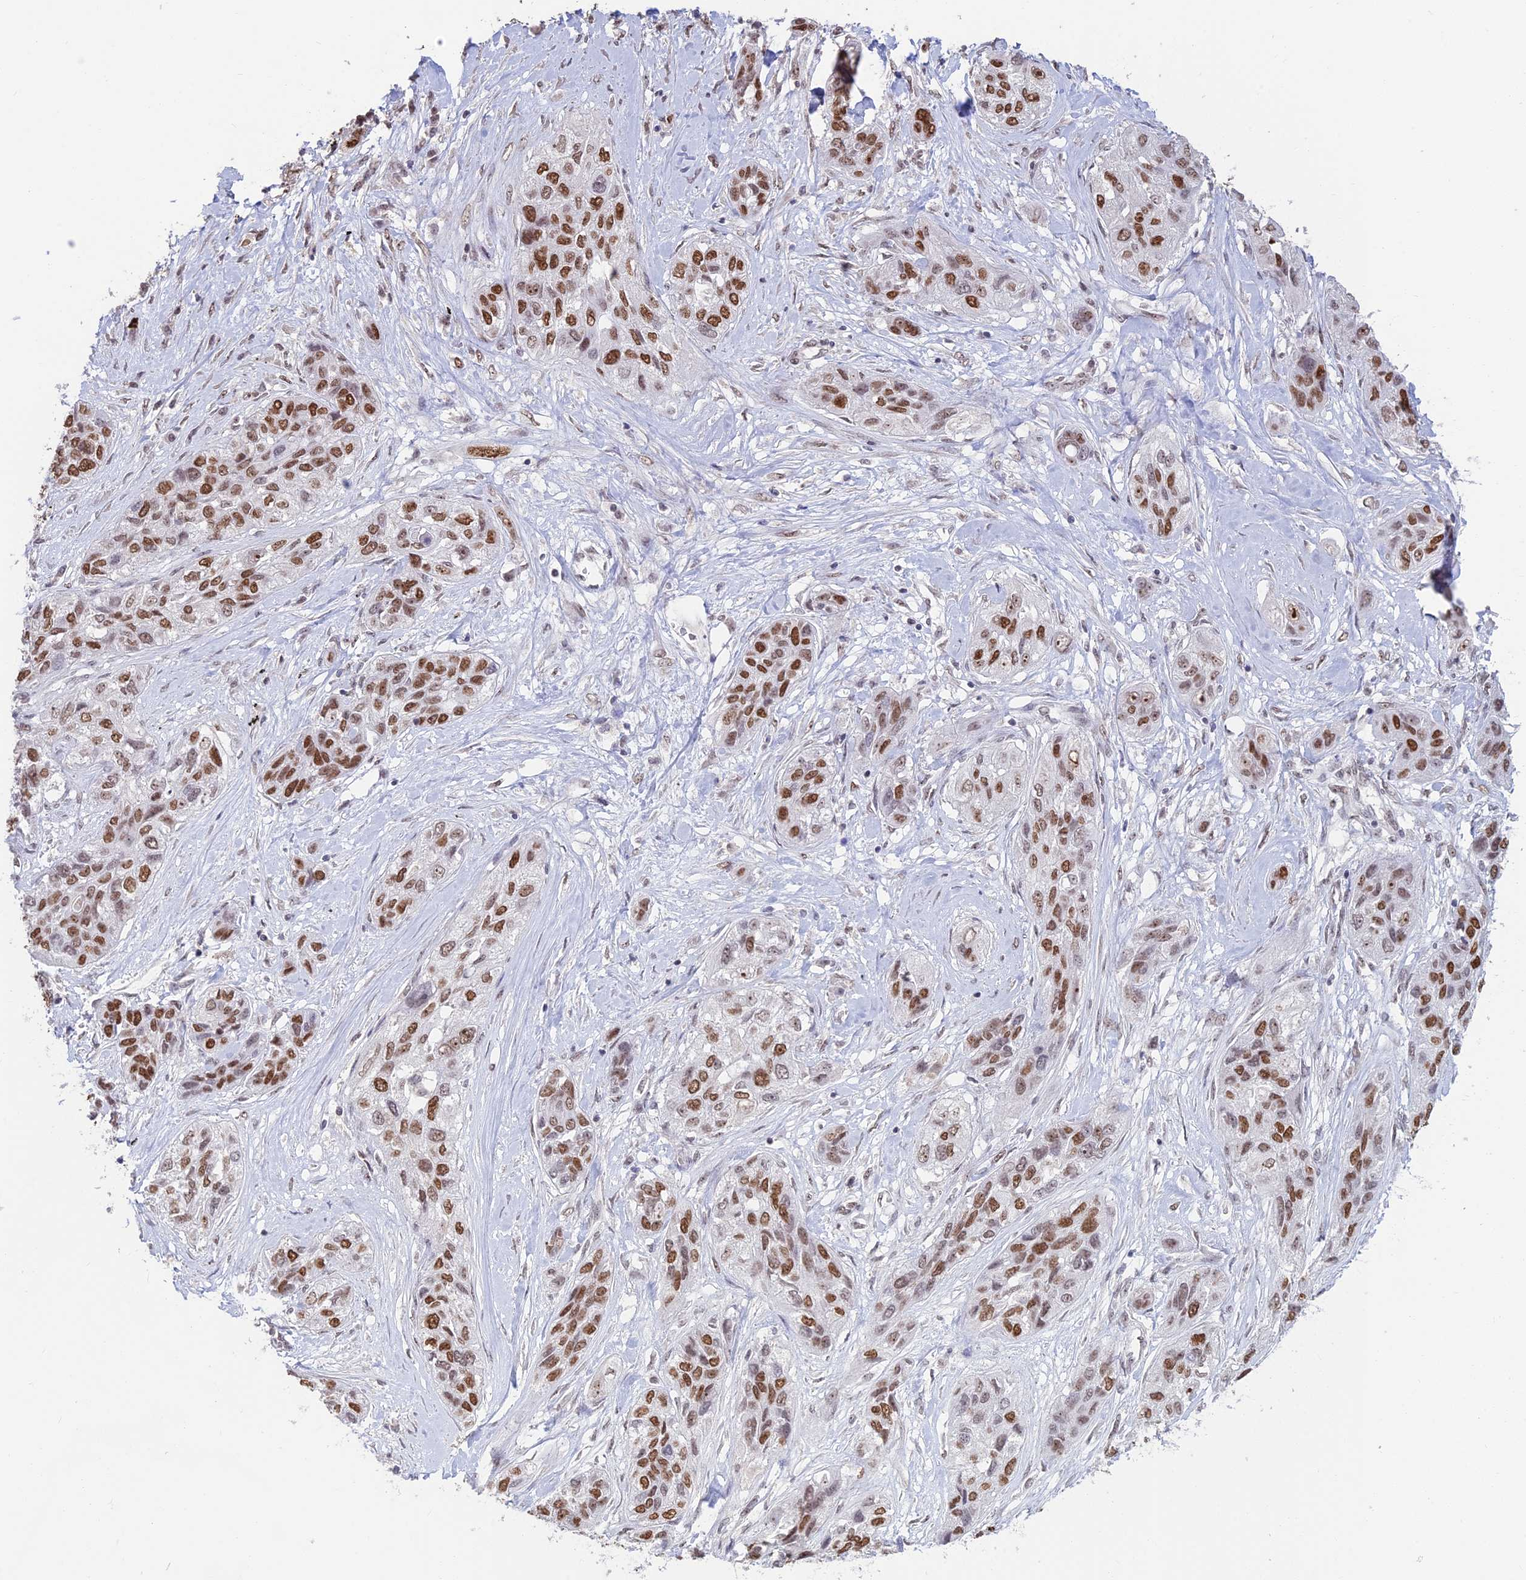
{"staining": {"intensity": "strong", "quantity": "25%-75%", "location": "nuclear"}, "tissue": "lung cancer", "cell_type": "Tumor cells", "image_type": "cancer", "snomed": [{"axis": "morphology", "description": "Squamous cell carcinoma, NOS"}, {"axis": "topography", "description": "Lung"}], "caption": "Squamous cell carcinoma (lung) stained for a protein (brown) reveals strong nuclear positive expression in approximately 25%-75% of tumor cells.", "gene": "POLR1G", "patient": {"sex": "female", "age": 70}}